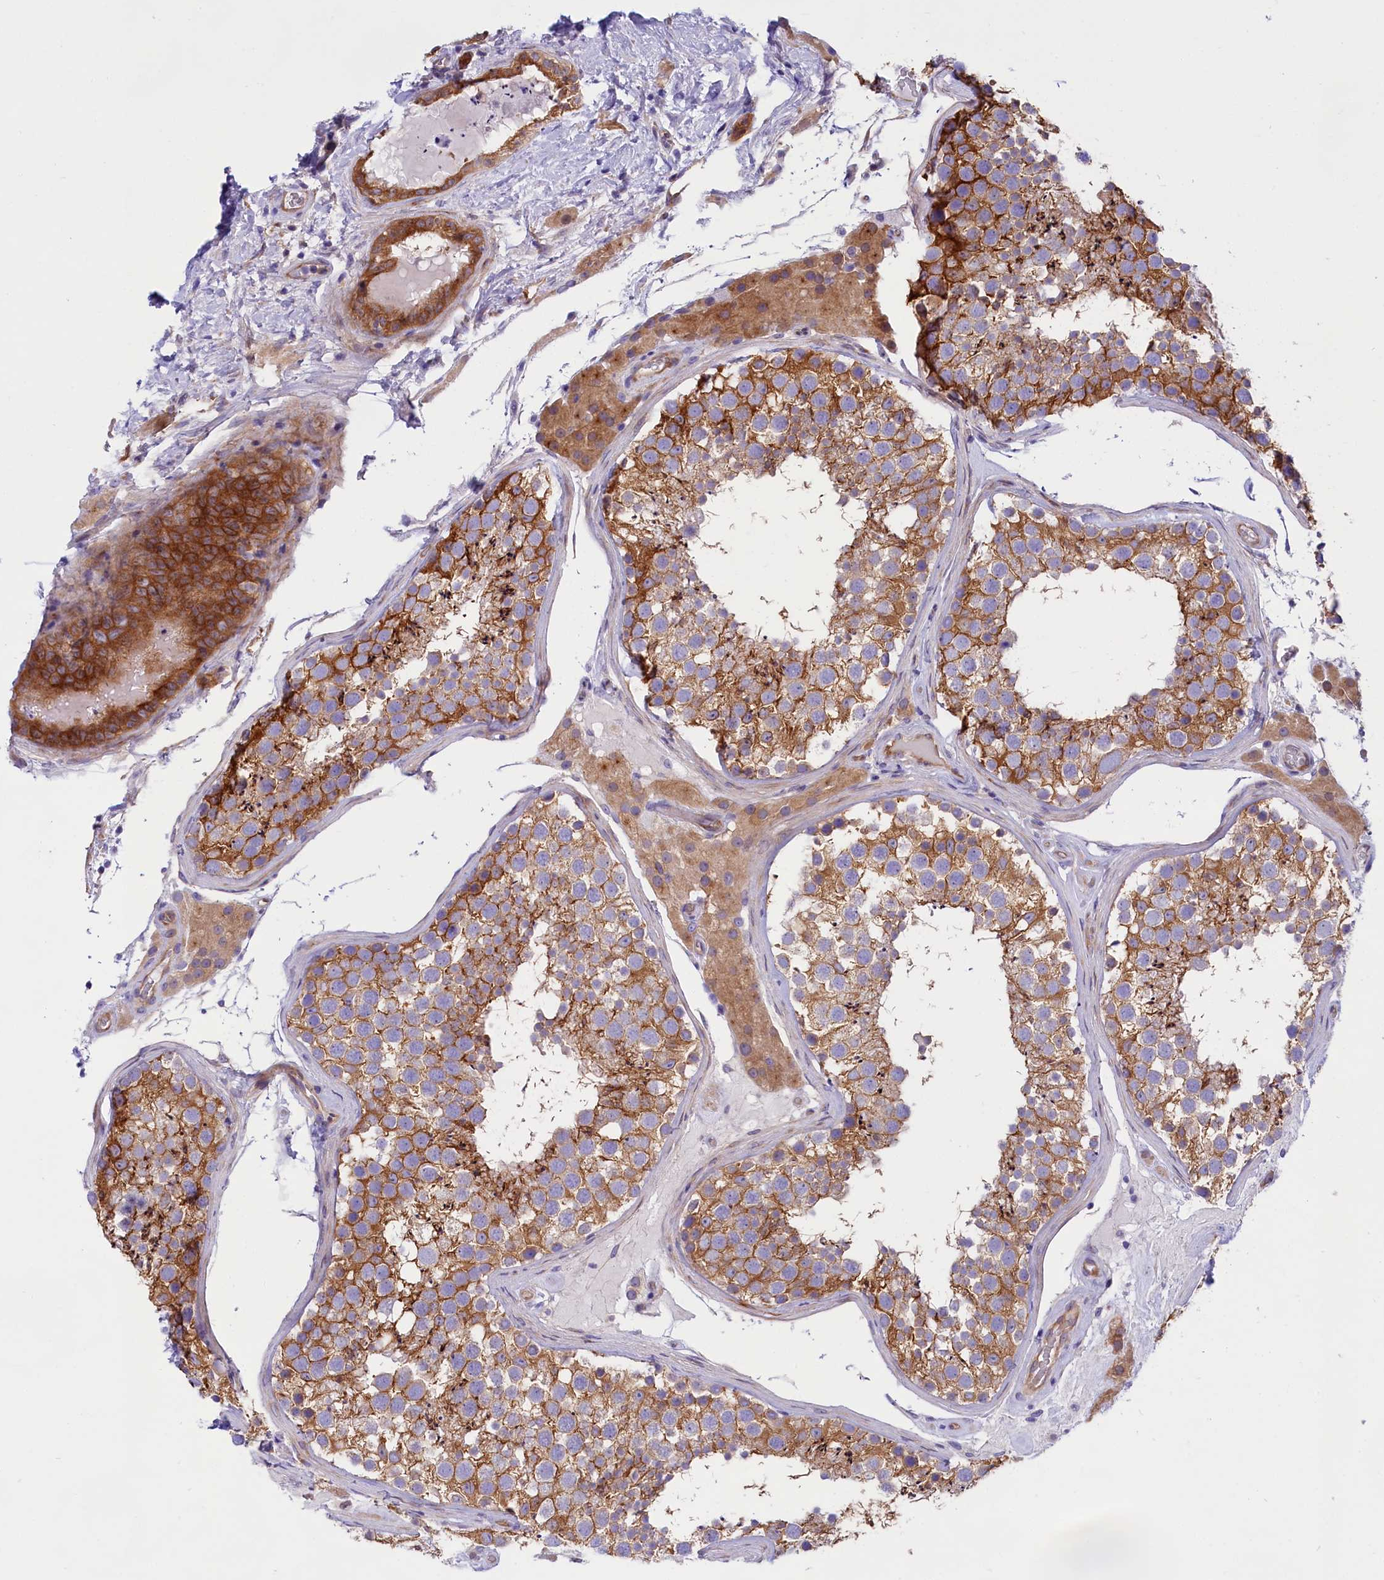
{"staining": {"intensity": "strong", "quantity": "25%-75%", "location": "cytoplasmic/membranous"}, "tissue": "testis", "cell_type": "Cells in seminiferous ducts", "image_type": "normal", "snomed": [{"axis": "morphology", "description": "Normal tissue, NOS"}, {"axis": "topography", "description": "Testis"}], "caption": "Cells in seminiferous ducts exhibit high levels of strong cytoplasmic/membranous staining in approximately 25%-75% of cells in normal human testis.", "gene": "PPP1R13L", "patient": {"sex": "male", "age": 46}}